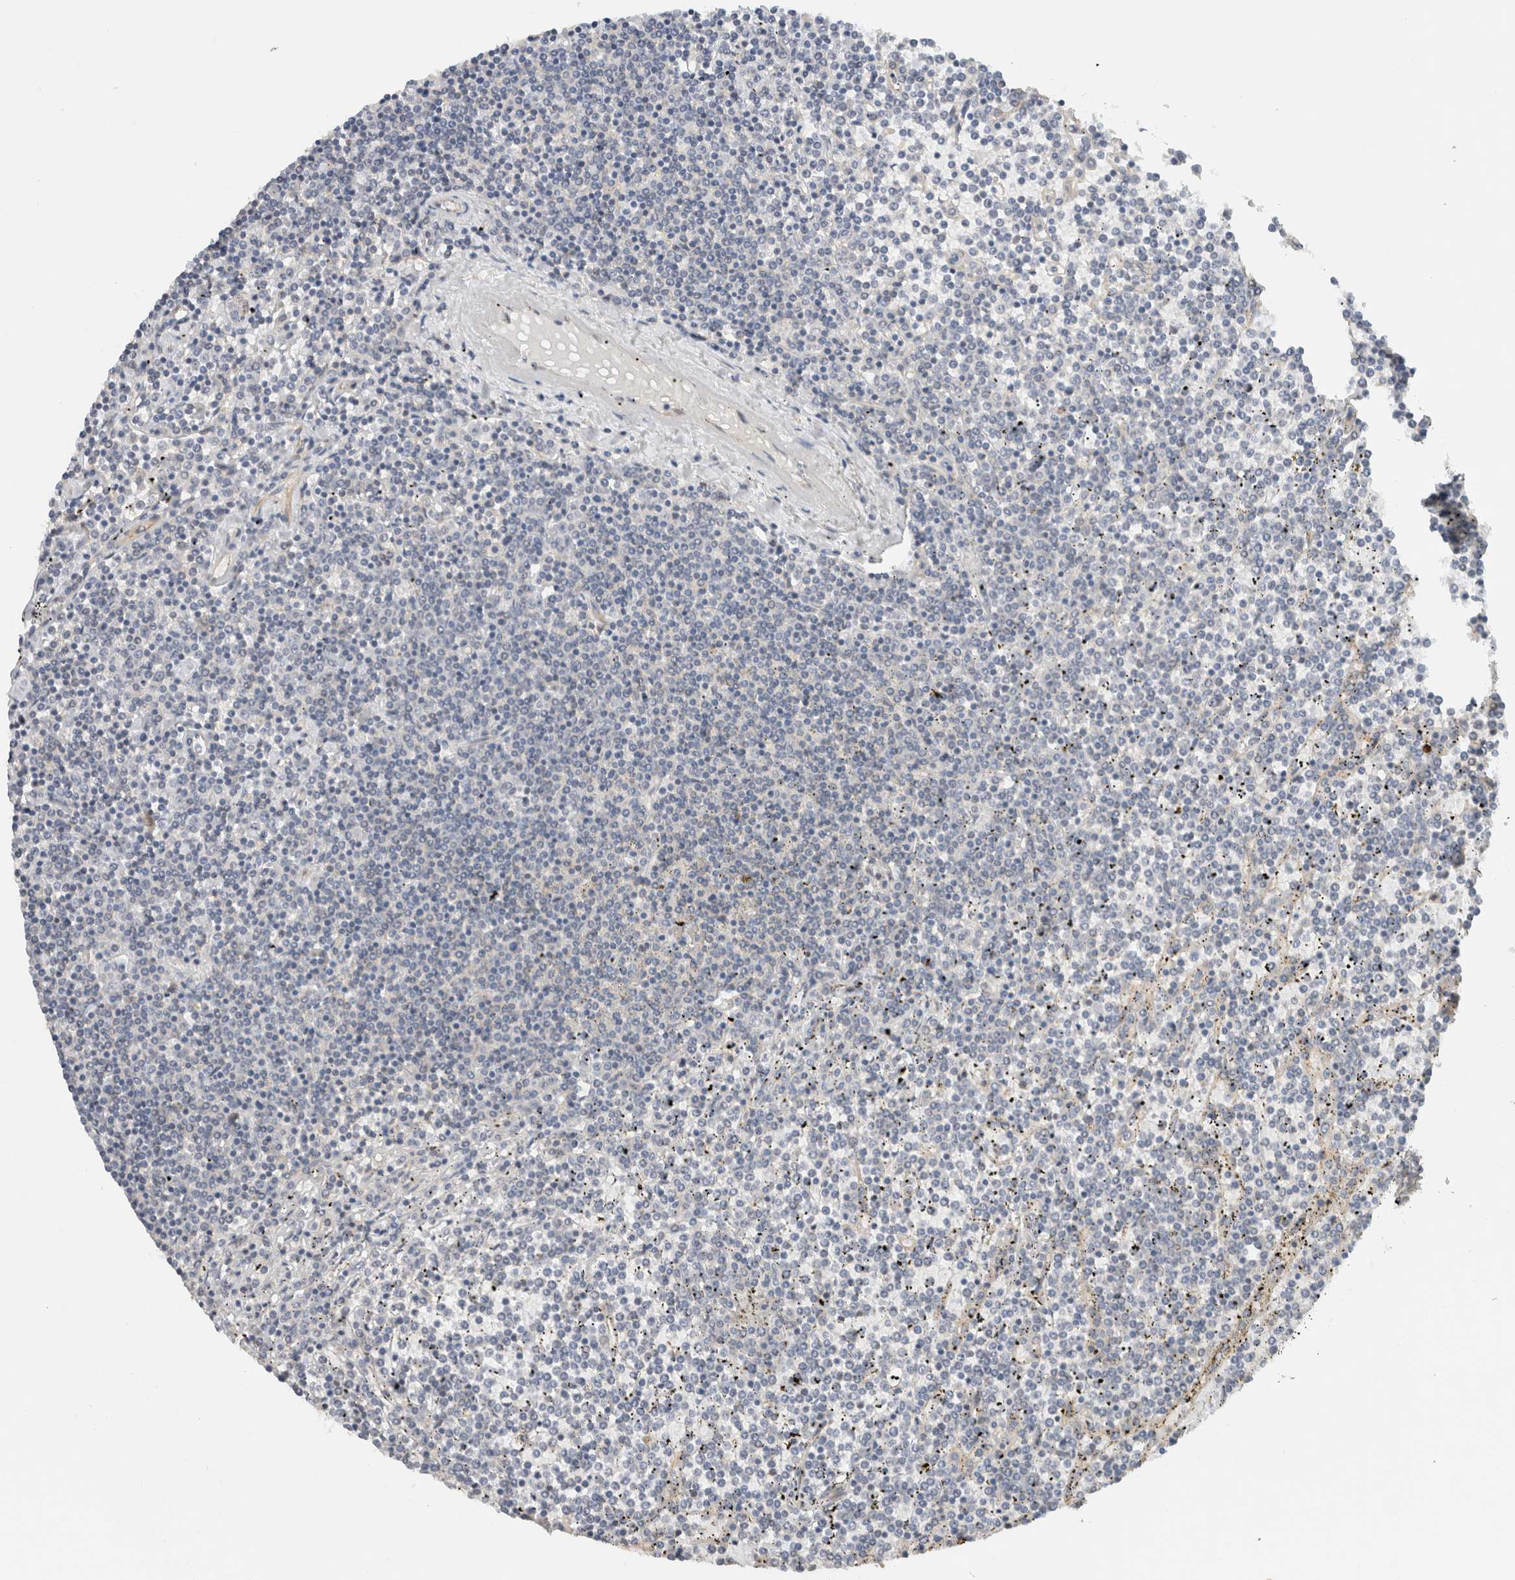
{"staining": {"intensity": "negative", "quantity": "none", "location": "none"}, "tissue": "lymphoma", "cell_type": "Tumor cells", "image_type": "cancer", "snomed": [{"axis": "morphology", "description": "Malignant lymphoma, non-Hodgkin's type, Low grade"}, {"axis": "topography", "description": "Spleen"}], "caption": "Lymphoma stained for a protein using immunohistochemistry (IHC) displays no staining tumor cells.", "gene": "PUM1", "patient": {"sex": "female", "age": 19}}